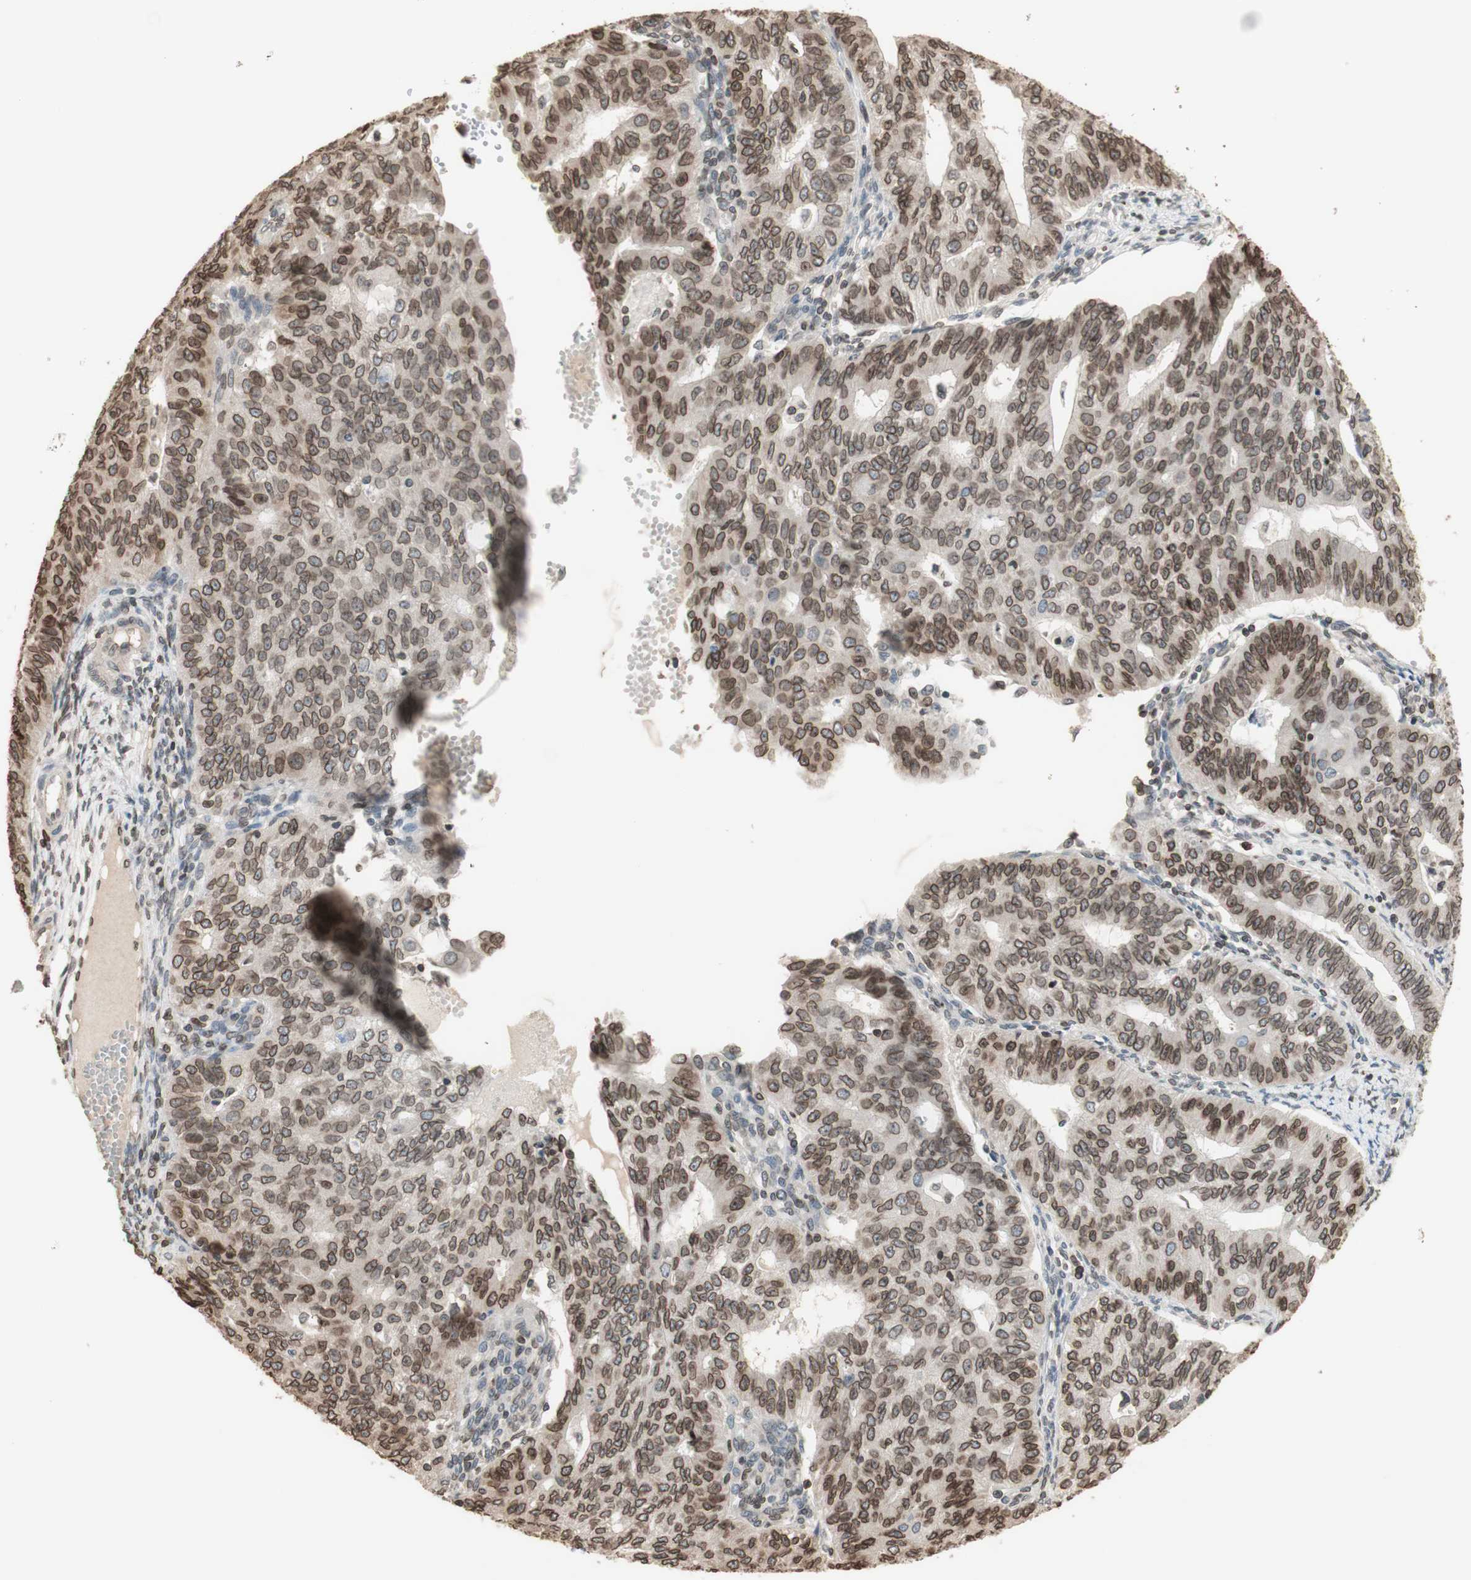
{"staining": {"intensity": "moderate", "quantity": ">75%", "location": "cytoplasmic/membranous,nuclear"}, "tissue": "endometrial cancer", "cell_type": "Tumor cells", "image_type": "cancer", "snomed": [{"axis": "morphology", "description": "Adenocarcinoma, NOS"}, {"axis": "topography", "description": "Endometrium"}], "caption": "A medium amount of moderate cytoplasmic/membranous and nuclear expression is seen in approximately >75% of tumor cells in endometrial adenocarcinoma tissue. The staining is performed using DAB brown chromogen to label protein expression. The nuclei are counter-stained blue using hematoxylin.", "gene": "TMPO", "patient": {"sex": "female", "age": 32}}